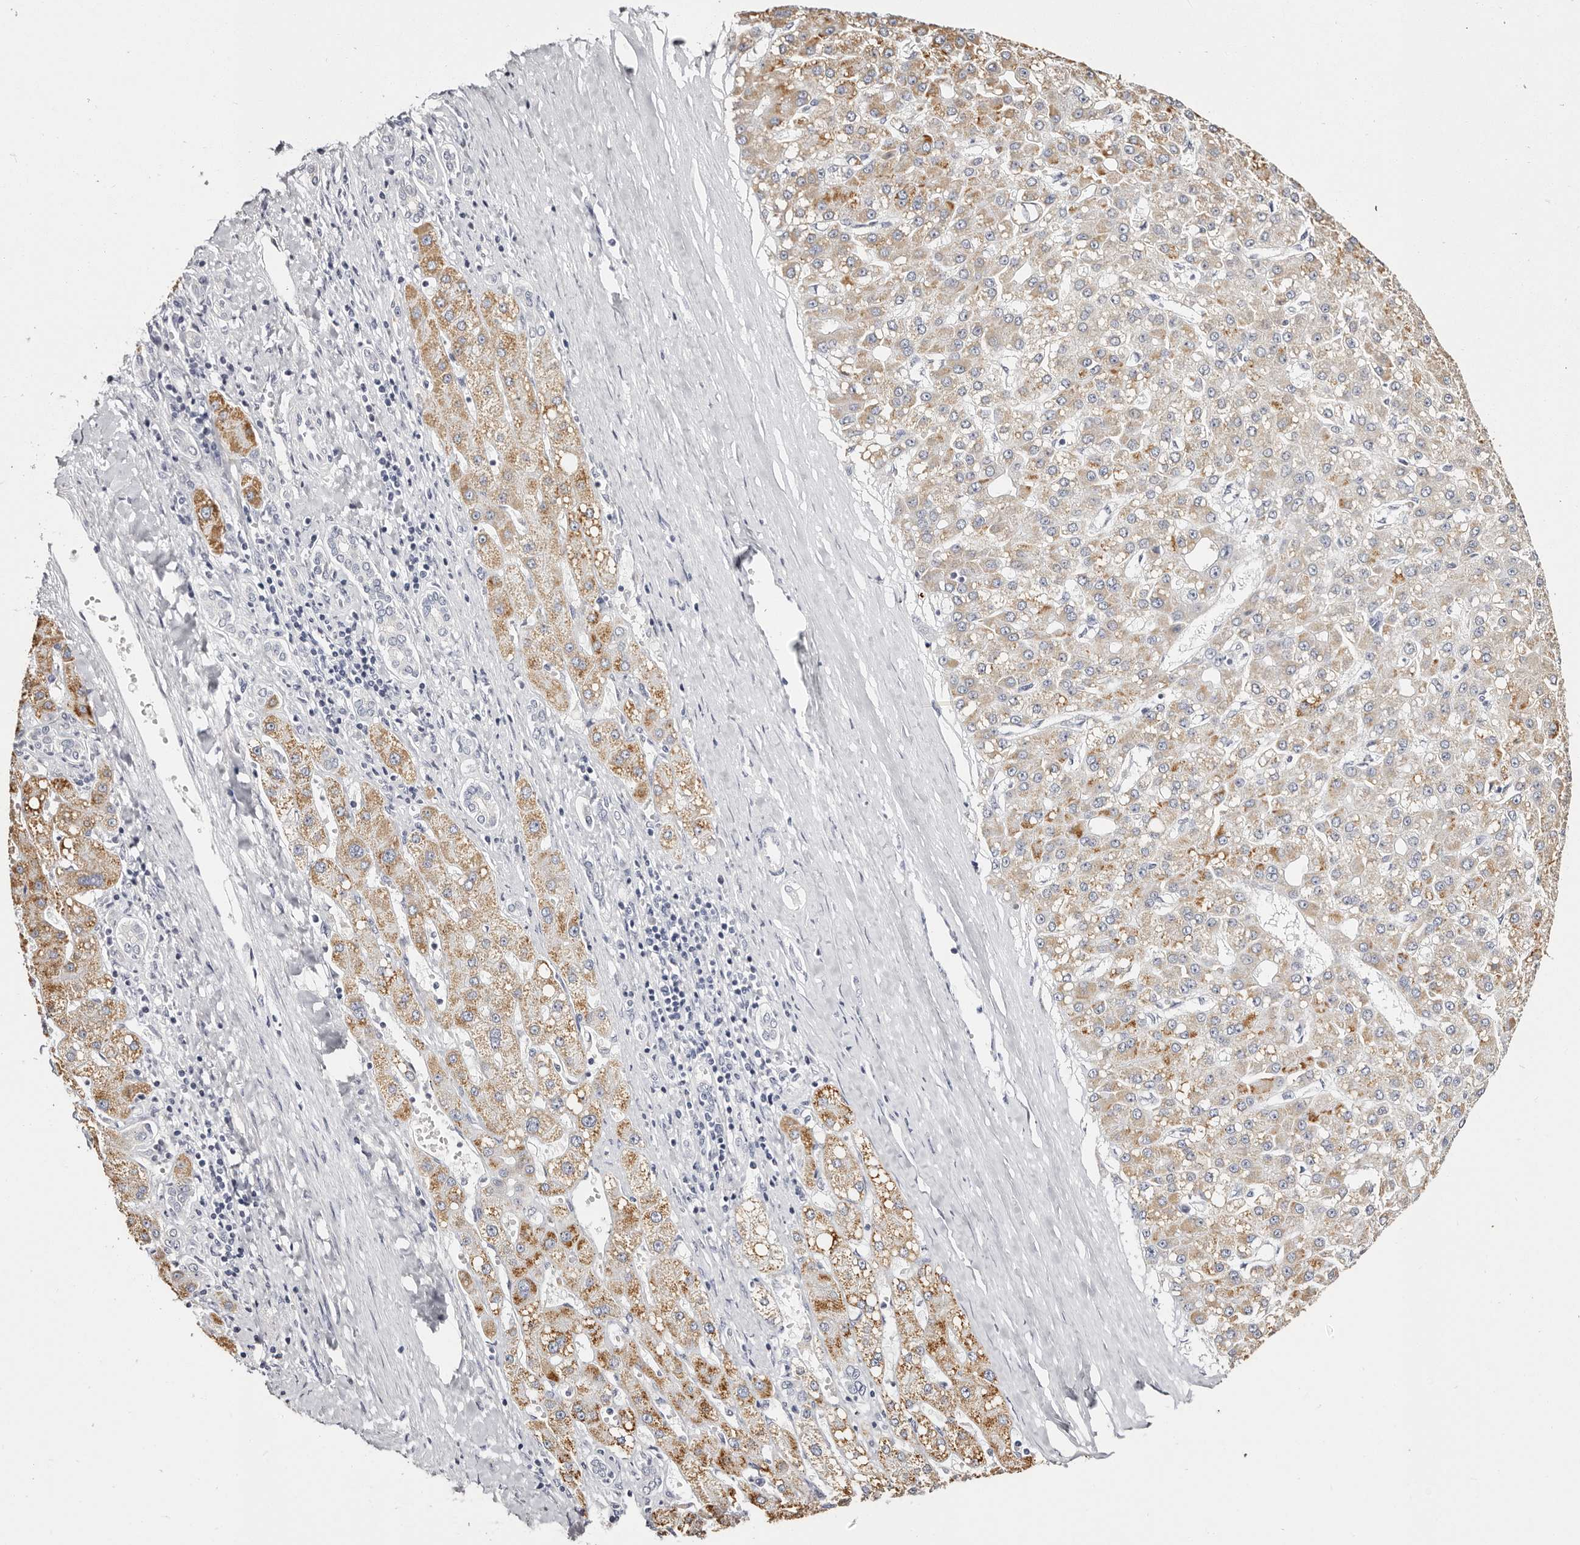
{"staining": {"intensity": "moderate", "quantity": "25%-75%", "location": "cytoplasmic/membranous"}, "tissue": "liver cancer", "cell_type": "Tumor cells", "image_type": "cancer", "snomed": [{"axis": "morphology", "description": "Carcinoma, Hepatocellular, NOS"}, {"axis": "topography", "description": "Liver"}], "caption": "The immunohistochemical stain highlights moderate cytoplasmic/membranous expression in tumor cells of liver hepatocellular carcinoma tissue.", "gene": "ROM1", "patient": {"sex": "male", "age": 67}}